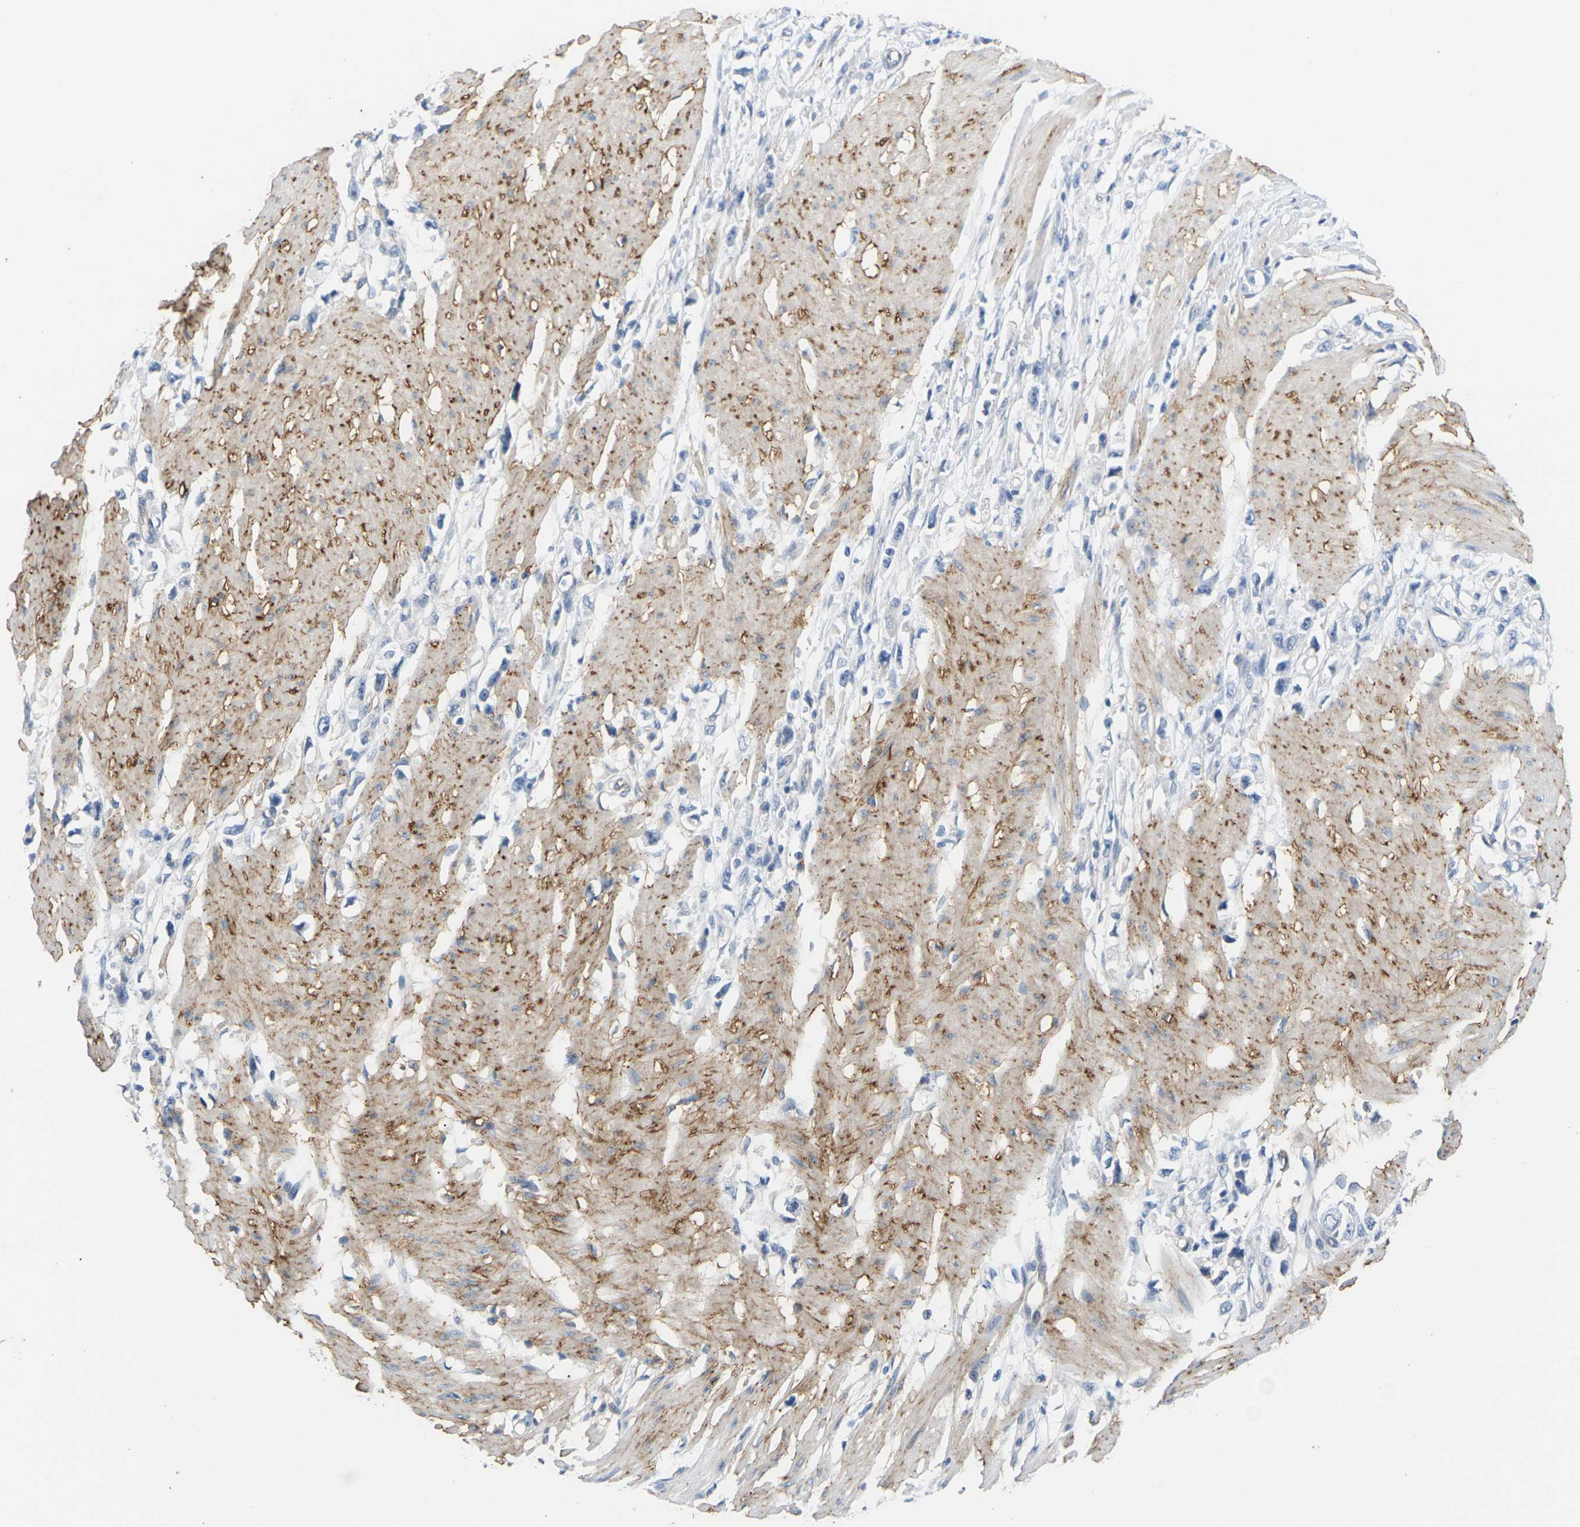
{"staining": {"intensity": "negative", "quantity": "none", "location": "none"}, "tissue": "stomach cancer", "cell_type": "Tumor cells", "image_type": "cancer", "snomed": [{"axis": "morphology", "description": "Adenocarcinoma, NOS"}, {"axis": "topography", "description": "Stomach"}], "caption": "An immunohistochemistry (IHC) micrograph of stomach cancer is shown. There is no staining in tumor cells of stomach cancer.", "gene": "ITGA5", "patient": {"sex": "female", "age": 59}}